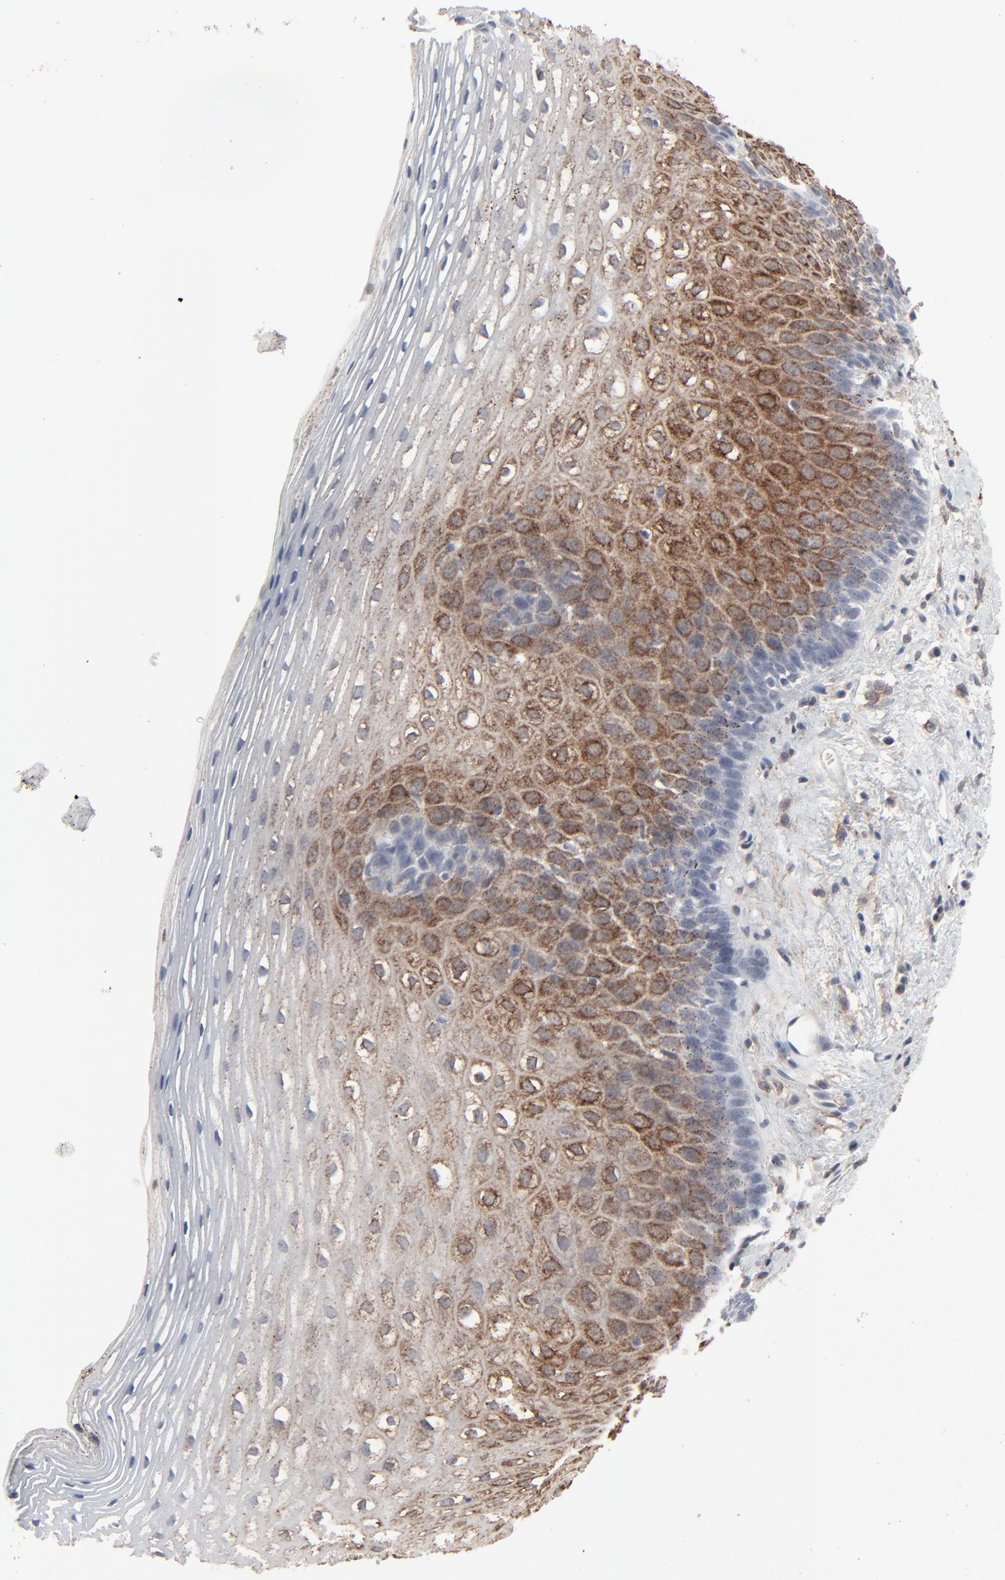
{"staining": {"intensity": "moderate", "quantity": "25%-75%", "location": "cytoplasmic/membranous"}, "tissue": "esophagus", "cell_type": "Squamous epithelial cells", "image_type": "normal", "snomed": [{"axis": "morphology", "description": "Normal tissue, NOS"}, {"axis": "topography", "description": "Esophagus"}], "caption": "The image exhibits staining of normal esophagus, revealing moderate cytoplasmic/membranous protein positivity (brown color) within squamous epithelial cells. (DAB (3,3'-diaminobenzidine) = brown stain, brightfield microscopy at high magnification).", "gene": "JAM3", "patient": {"sex": "female", "age": 70}}